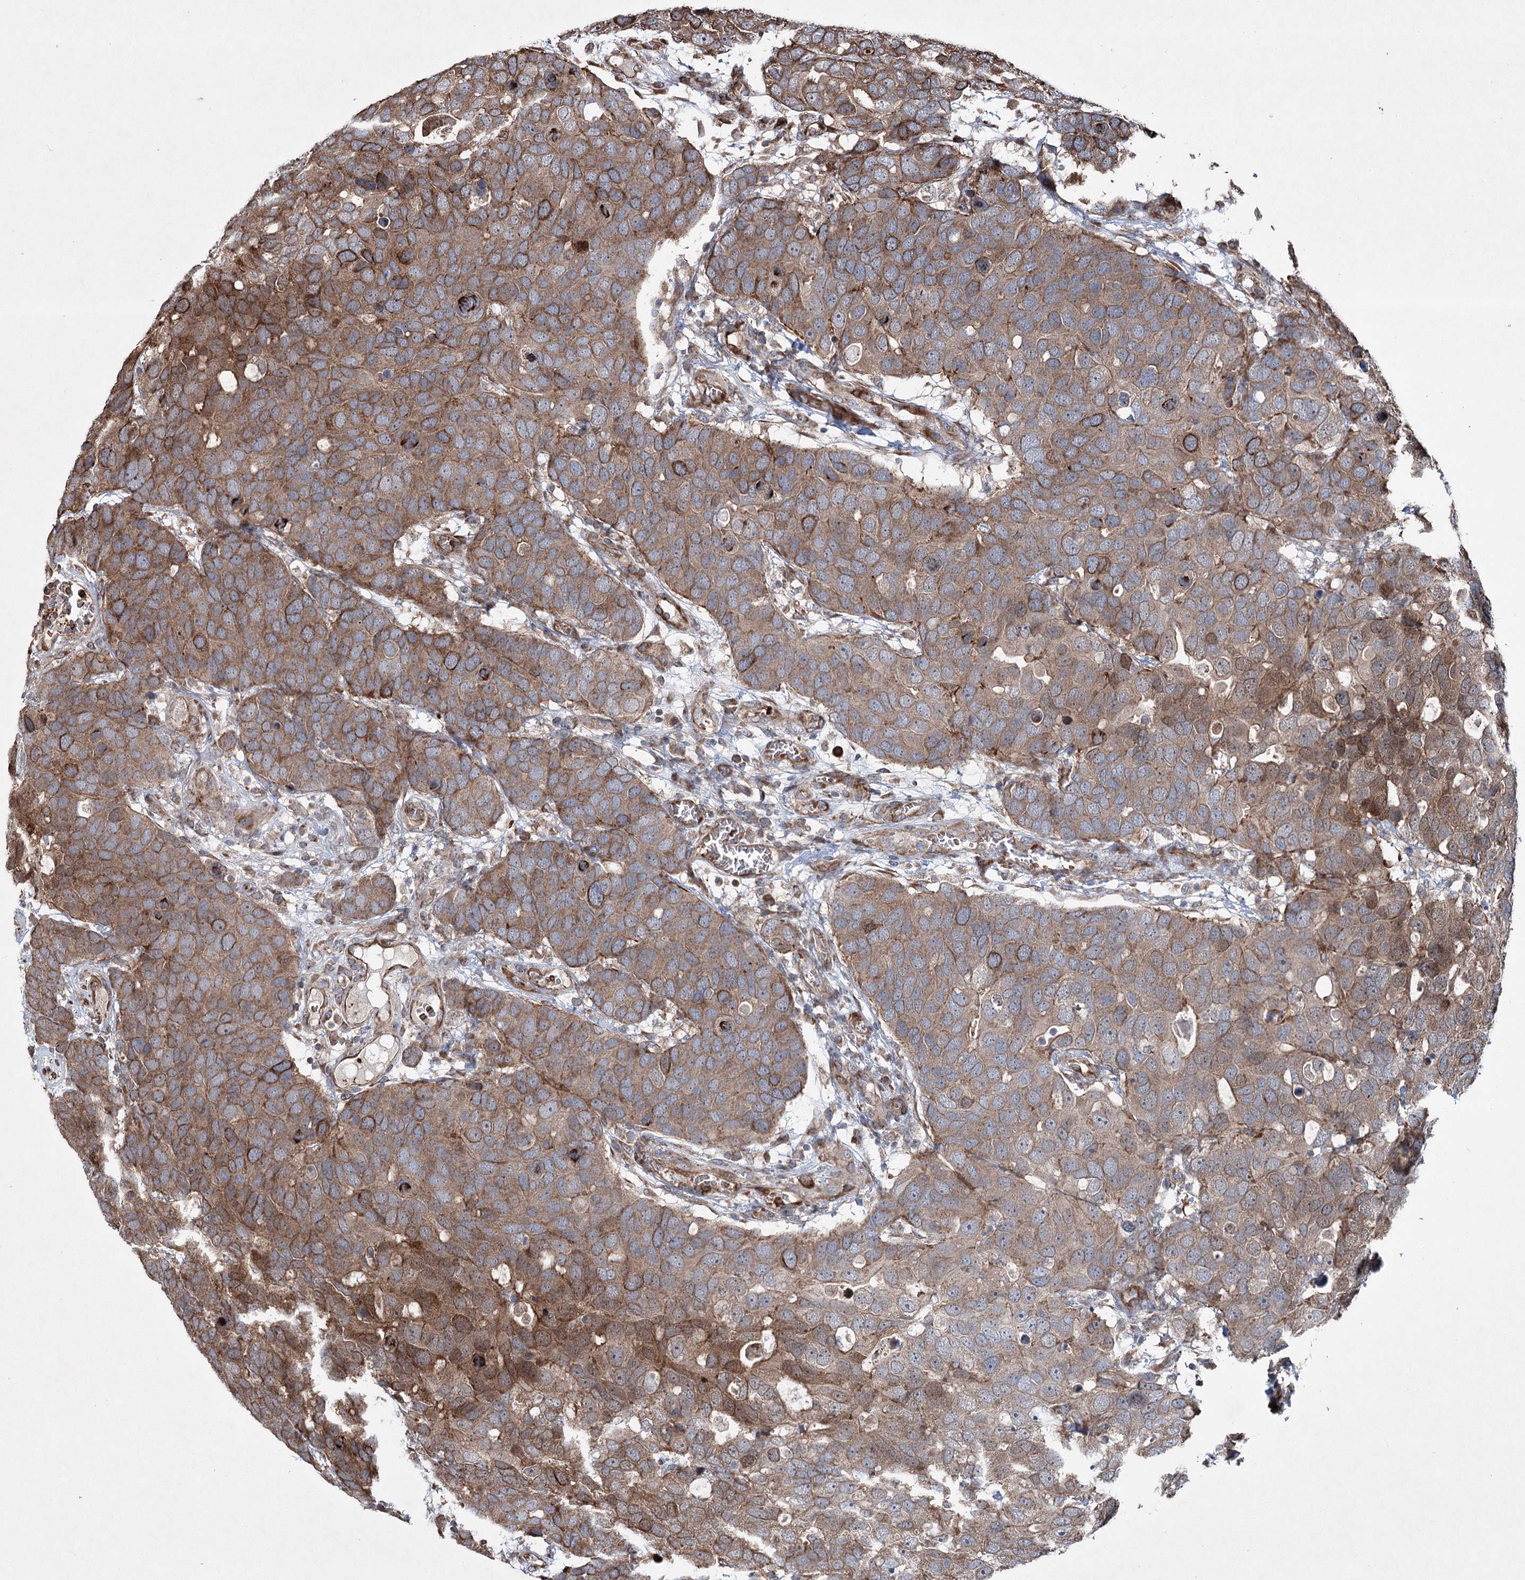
{"staining": {"intensity": "moderate", "quantity": ">75%", "location": "cytoplasmic/membranous"}, "tissue": "breast cancer", "cell_type": "Tumor cells", "image_type": "cancer", "snomed": [{"axis": "morphology", "description": "Duct carcinoma"}, {"axis": "topography", "description": "Breast"}], "caption": "Moderate cytoplasmic/membranous protein expression is identified in approximately >75% of tumor cells in breast cancer (infiltrating ductal carcinoma). The staining was performed using DAB to visualize the protein expression in brown, while the nuclei were stained in blue with hematoxylin (Magnification: 20x).", "gene": "SERINC5", "patient": {"sex": "female", "age": 83}}